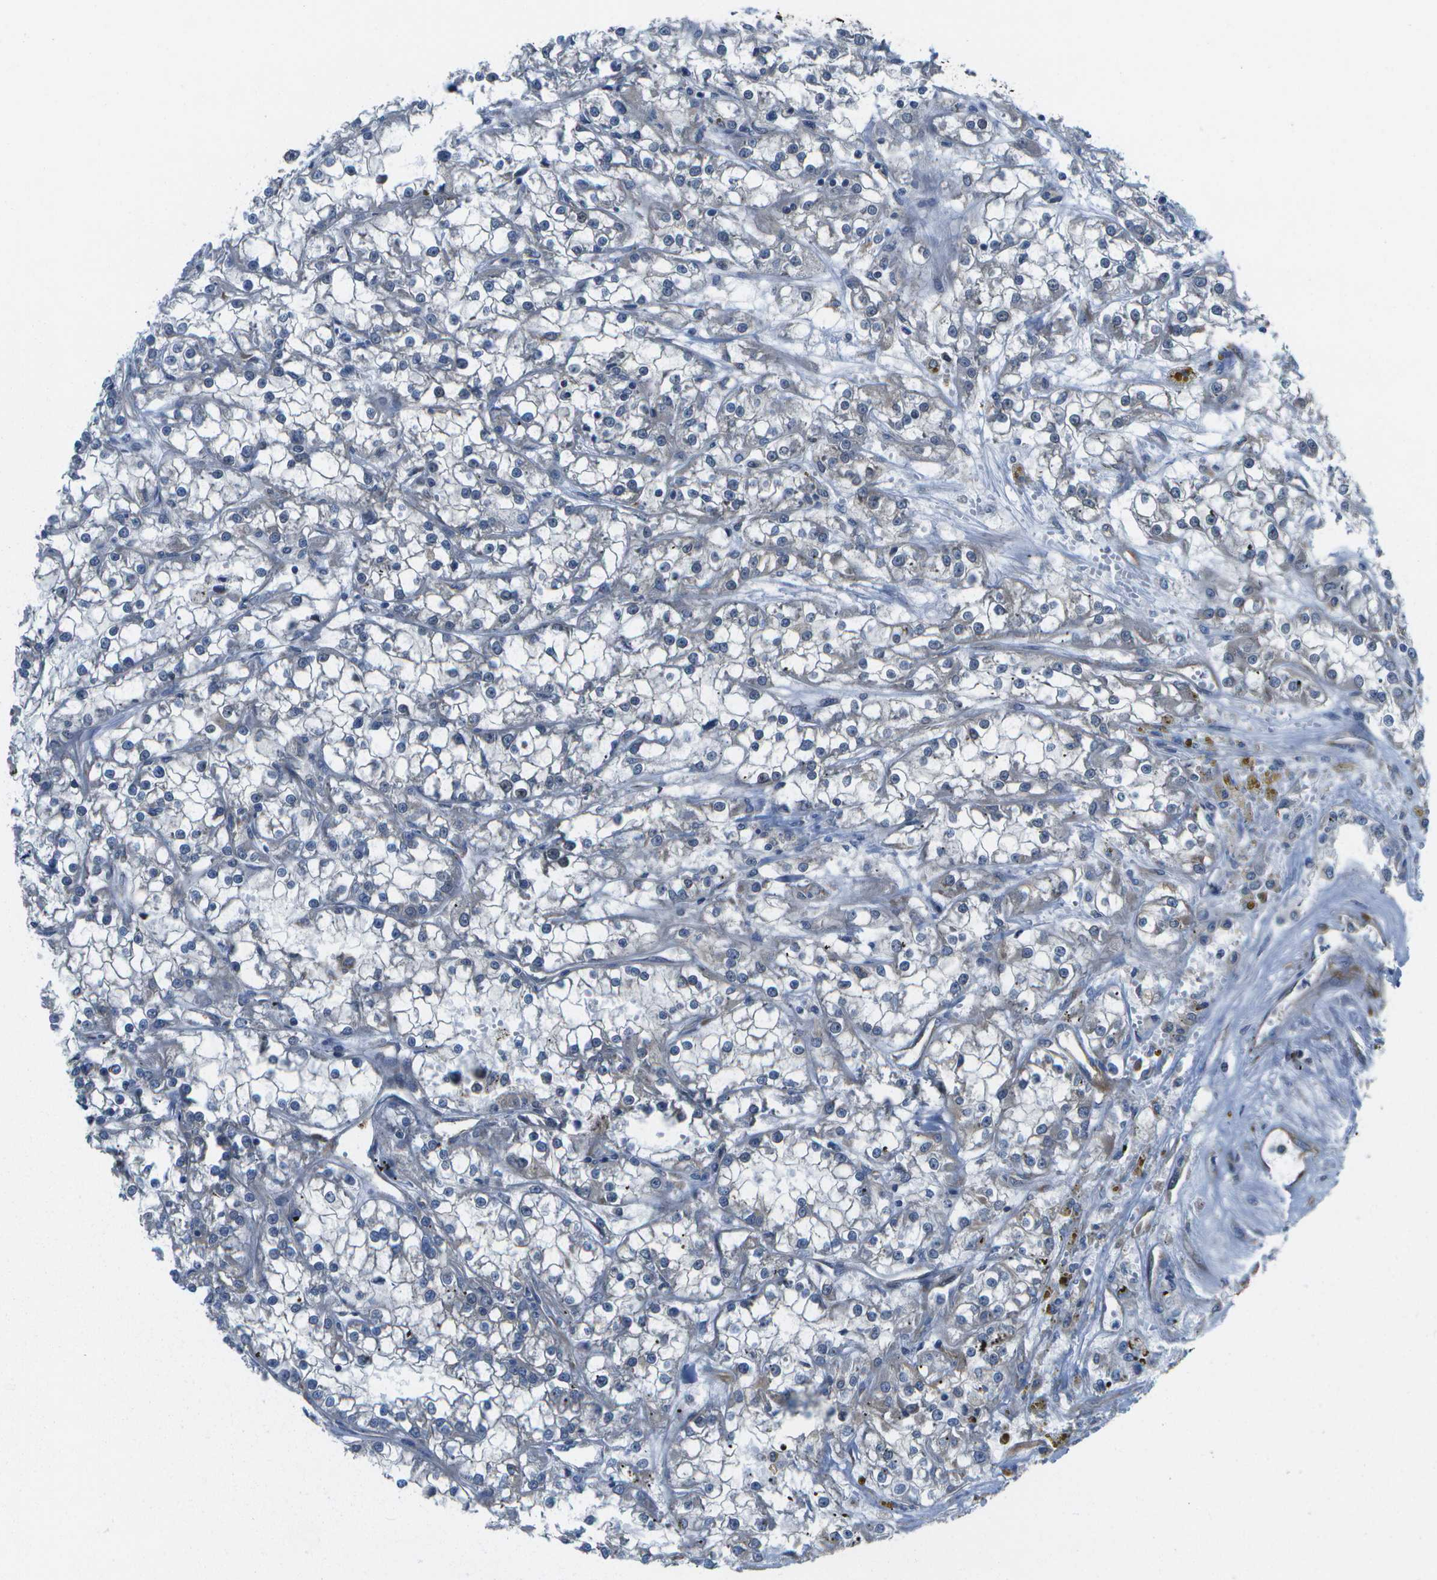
{"staining": {"intensity": "negative", "quantity": "none", "location": "none"}, "tissue": "renal cancer", "cell_type": "Tumor cells", "image_type": "cancer", "snomed": [{"axis": "morphology", "description": "Adenocarcinoma, NOS"}, {"axis": "topography", "description": "Kidney"}], "caption": "Renal cancer (adenocarcinoma) was stained to show a protein in brown. There is no significant positivity in tumor cells.", "gene": "P3H1", "patient": {"sex": "female", "age": 52}}